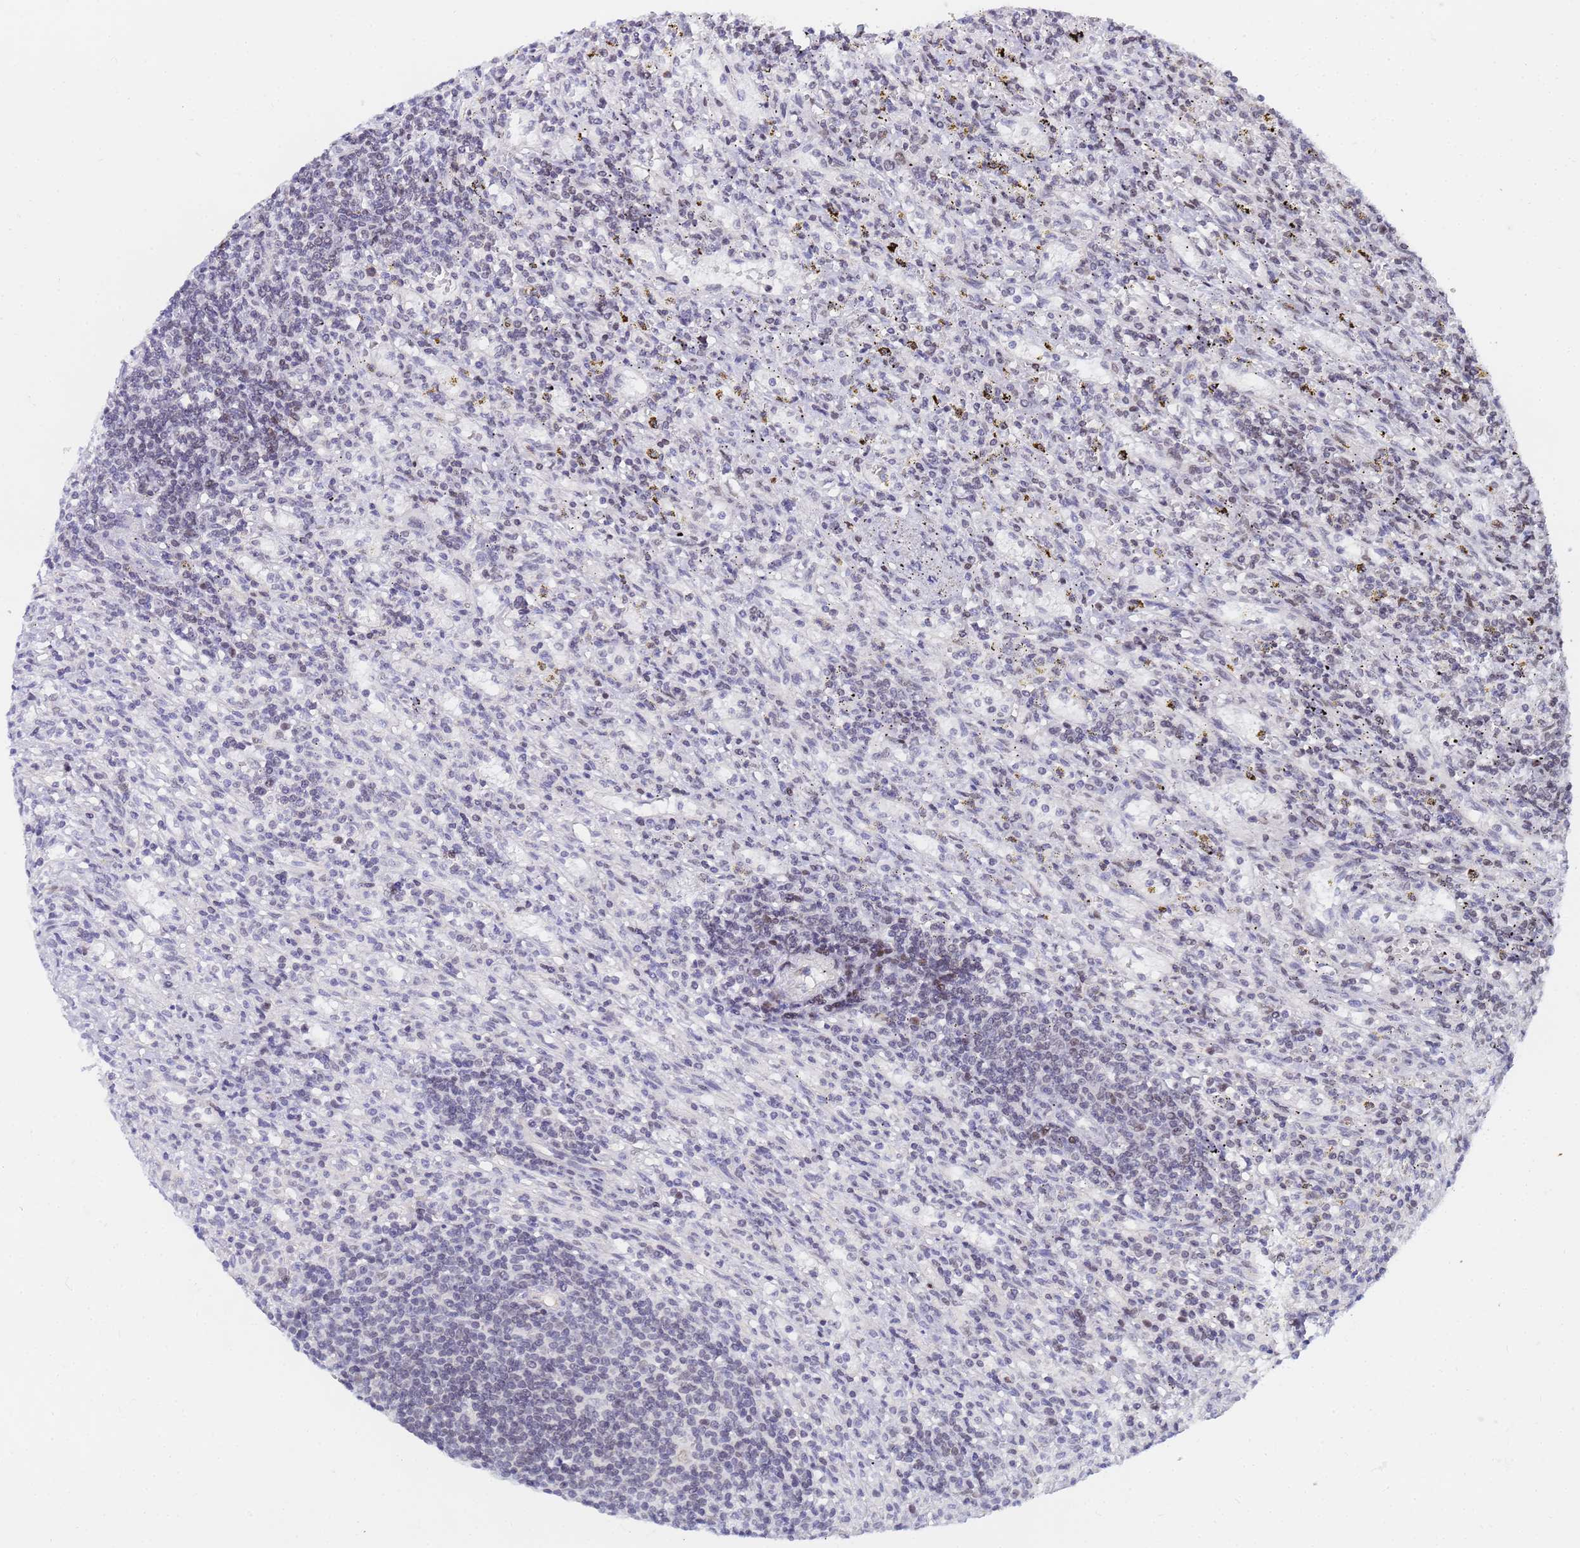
{"staining": {"intensity": "negative", "quantity": "none", "location": "none"}, "tissue": "lymphoma", "cell_type": "Tumor cells", "image_type": "cancer", "snomed": [{"axis": "morphology", "description": "Malignant lymphoma, non-Hodgkin's type, Low grade"}, {"axis": "topography", "description": "Spleen"}], "caption": "IHC of low-grade malignant lymphoma, non-Hodgkin's type reveals no expression in tumor cells. (DAB (3,3'-diaminobenzidine) immunohistochemistry with hematoxylin counter stain).", "gene": "CKMT1A", "patient": {"sex": "male", "age": 76}}